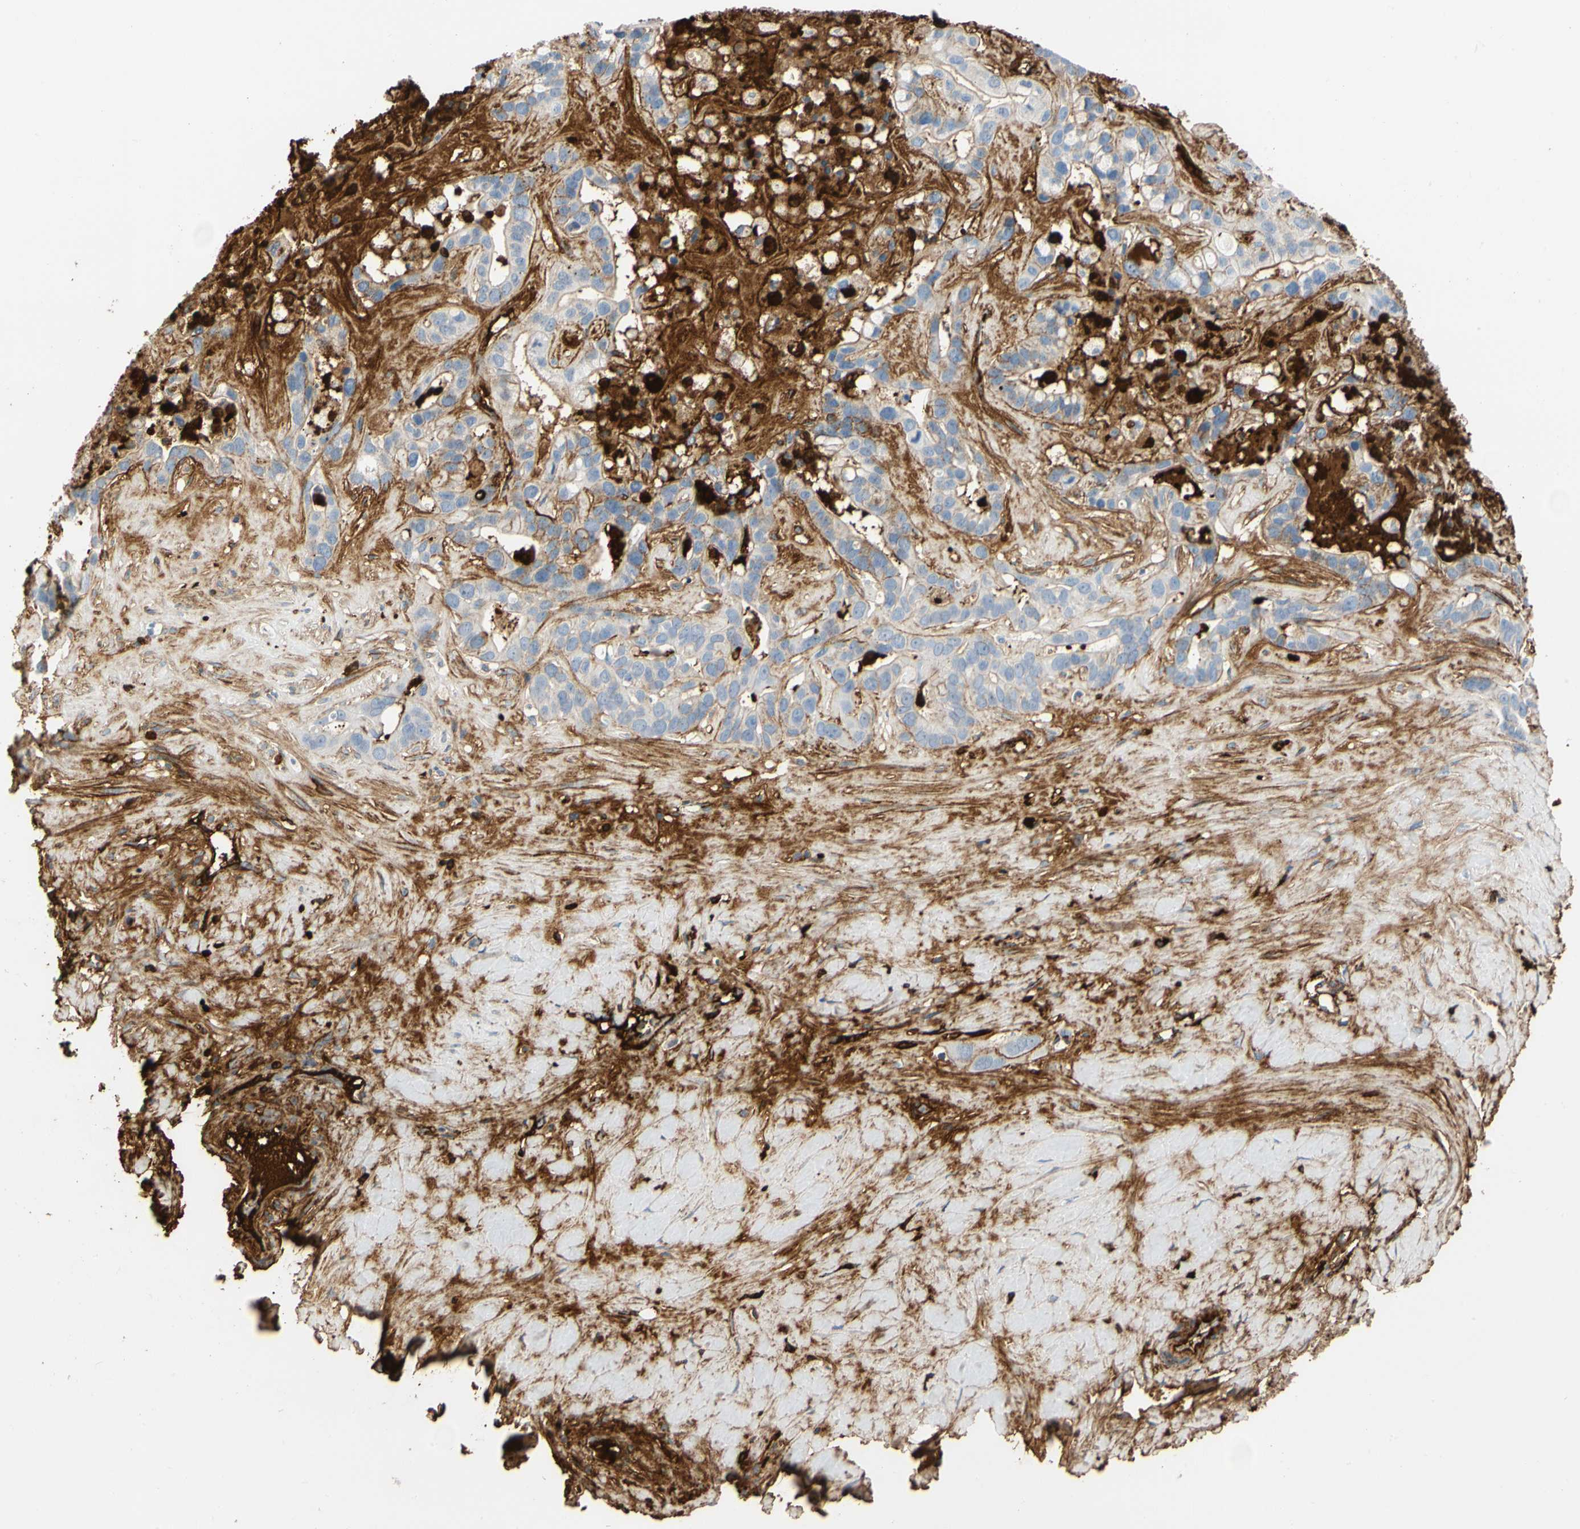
{"staining": {"intensity": "weak", "quantity": "25%-75%", "location": "cytoplasmic/membranous"}, "tissue": "liver cancer", "cell_type": "Tumor cells", "image_type": "cancer", "snomed": [{"axis": "morphology", "description": "Cholangiocarcinoma"}, {"axis": "topography", "description": "Liver"}], "caption": "This micrograph demonstrates liver cancer stained with immunohistochemistry to label a protein in brown. The cytoplasmic/membranous of tumor cells show weak positivity for the protein. Nuclei are counter-stained blue.", "gene": "FGB", "patient": {"sex": "female", "age": 65}}